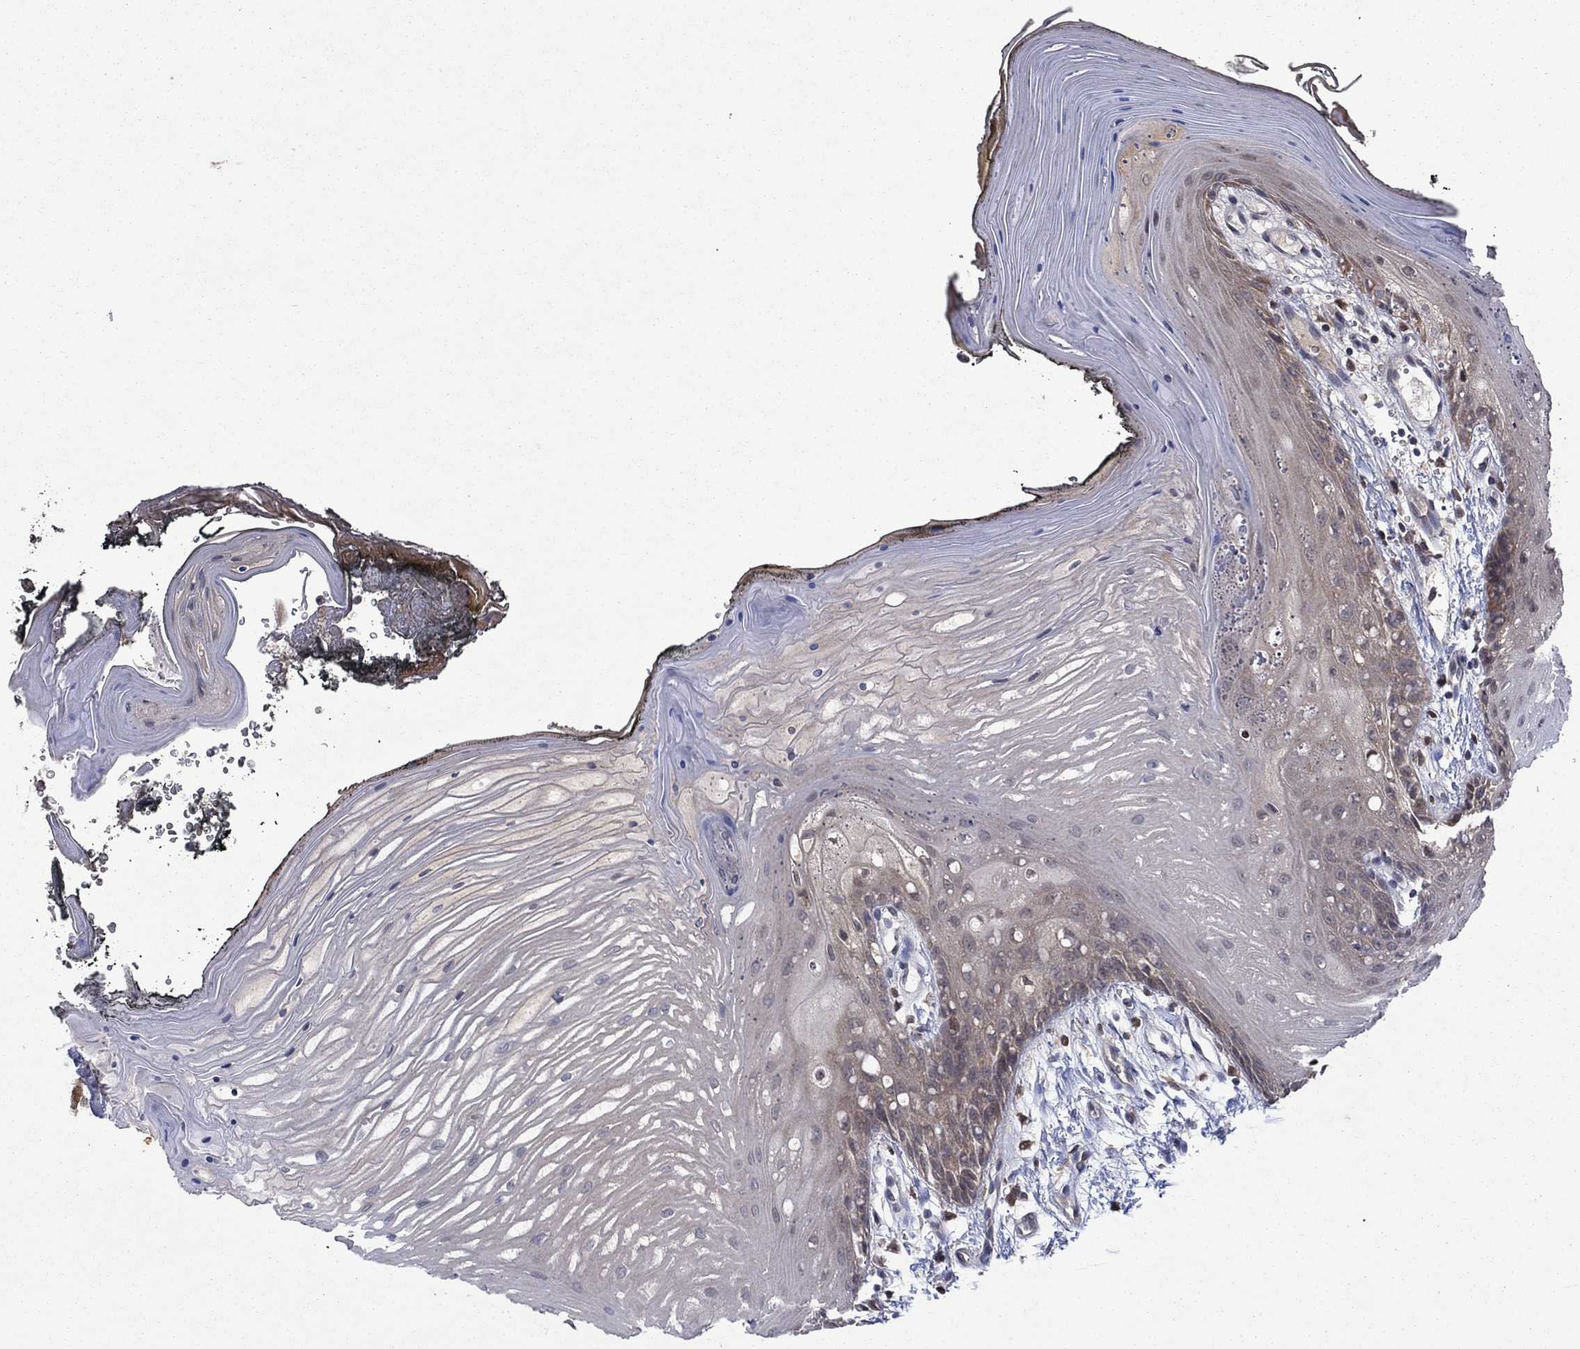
{"staining": {"intensity": "negative", "quantity": "none", "location": "none"}, "tissue": "oral mucosa", "cell_type": "Squamous epithelial cells", "image_type": "normal", "snomed": [{"axis": "morphology", "description": "Normal tissue, NOS"}, {"axis": "morphology", "description": "Squamous cell carcinoma, NOS"}, {"axis": "topography", "description": "Oral tissue"}, {"axis": "topography", "description": "Head-Neck"}], "caption": "Squamous epithelial cells show no significant protein staining in unremarkable oral mucosa.", "gene": "IAH1", "patient": {"sex": "male", "age": 65}}